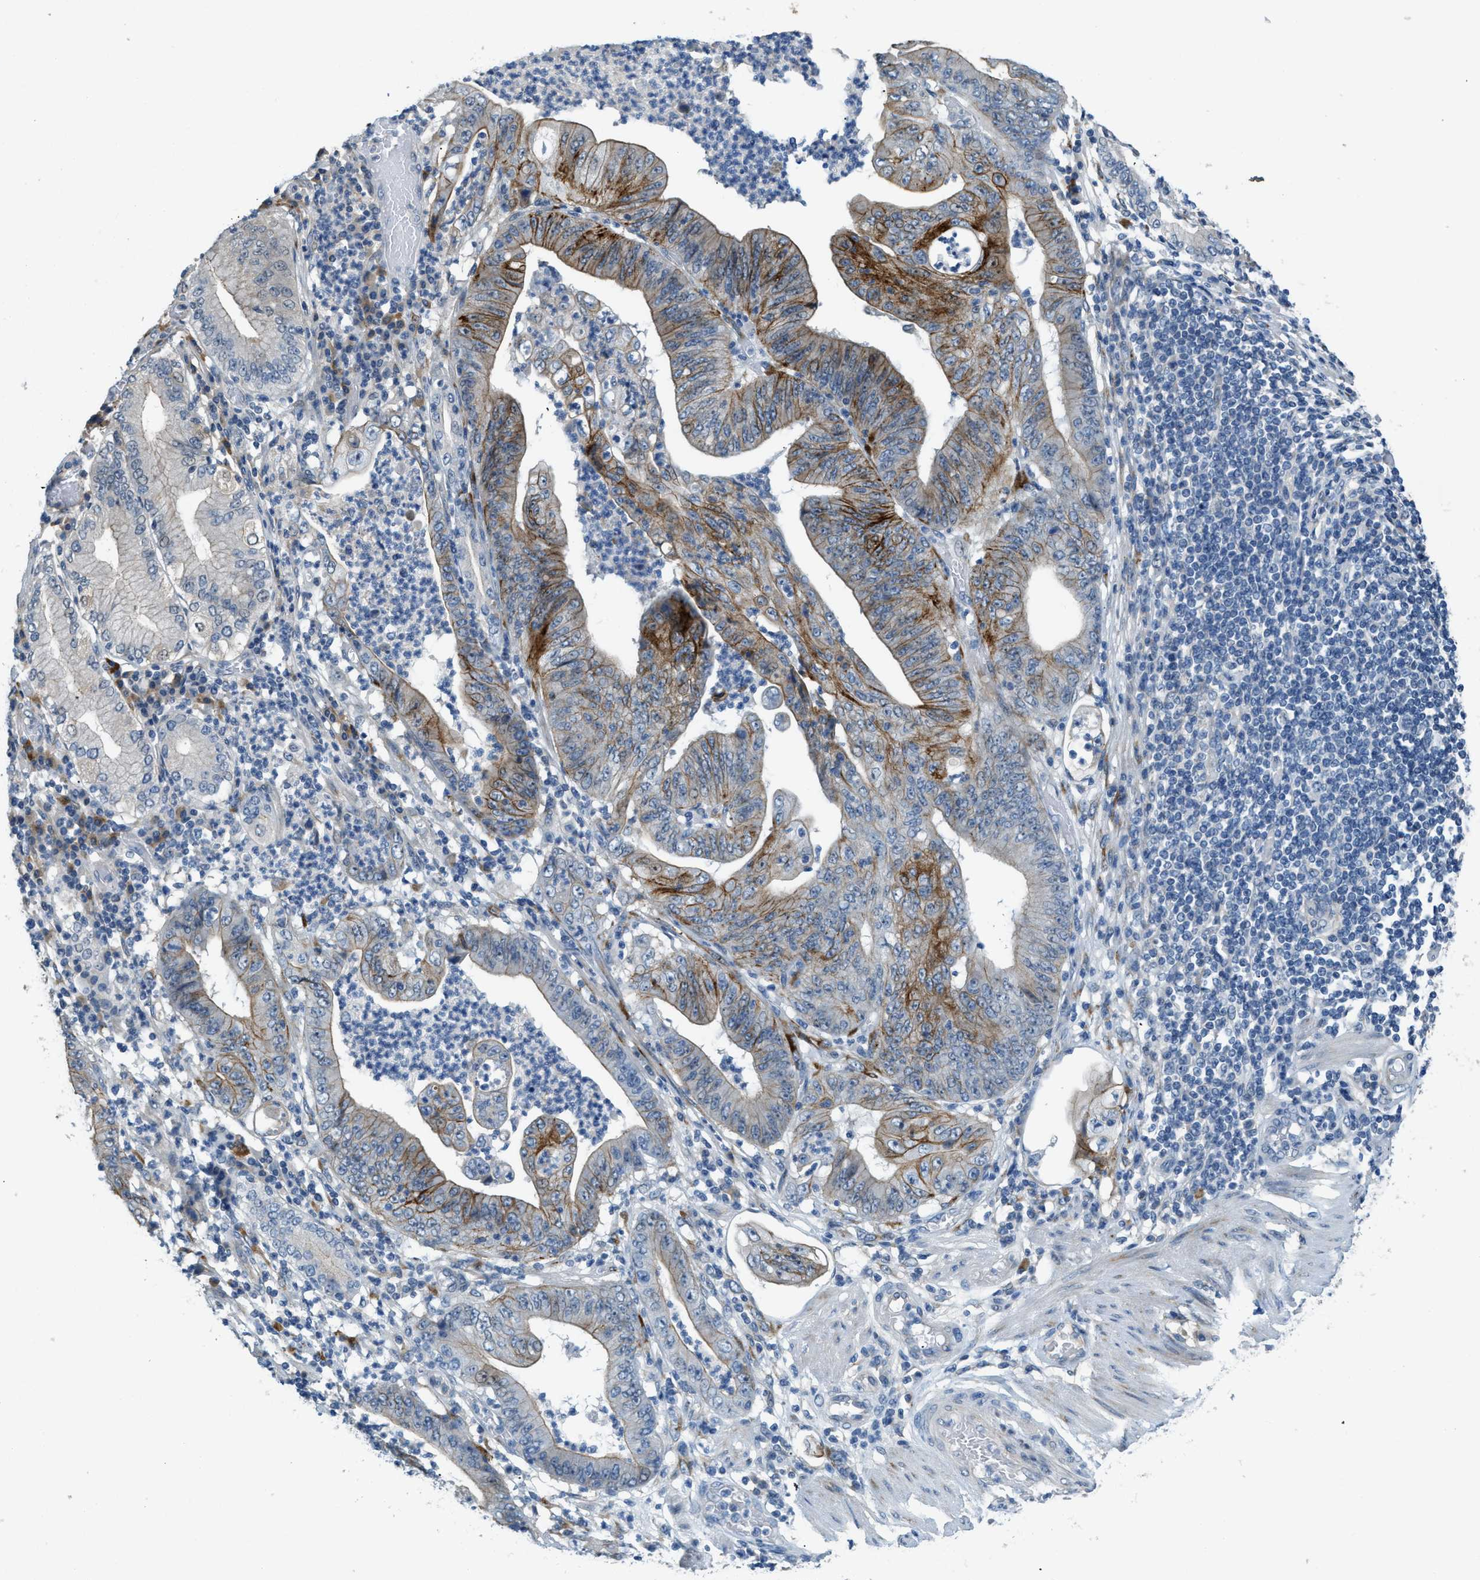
{"staining": {"intensity": "strong", "quantity": "<25%", "location": "cytoplasmic/membranous"}, "tissue": "stomach cancer", "cell_type": "Tumor cells", "image_type": "cancer", "snomed": [{"axis": "morphology", "description": "Adenocarcinoma, NOS"}, {"axis": "topography", "description": "Stomach"}], "caption": "This image exhibits immunohistochemistry staining of human stomach cancer, with medium strong cytoplasmic/membranous positivity in approximately <25% of tumor cells.", "gene": "TMEM154", "patient": {"sex": "female", "age": 73}}